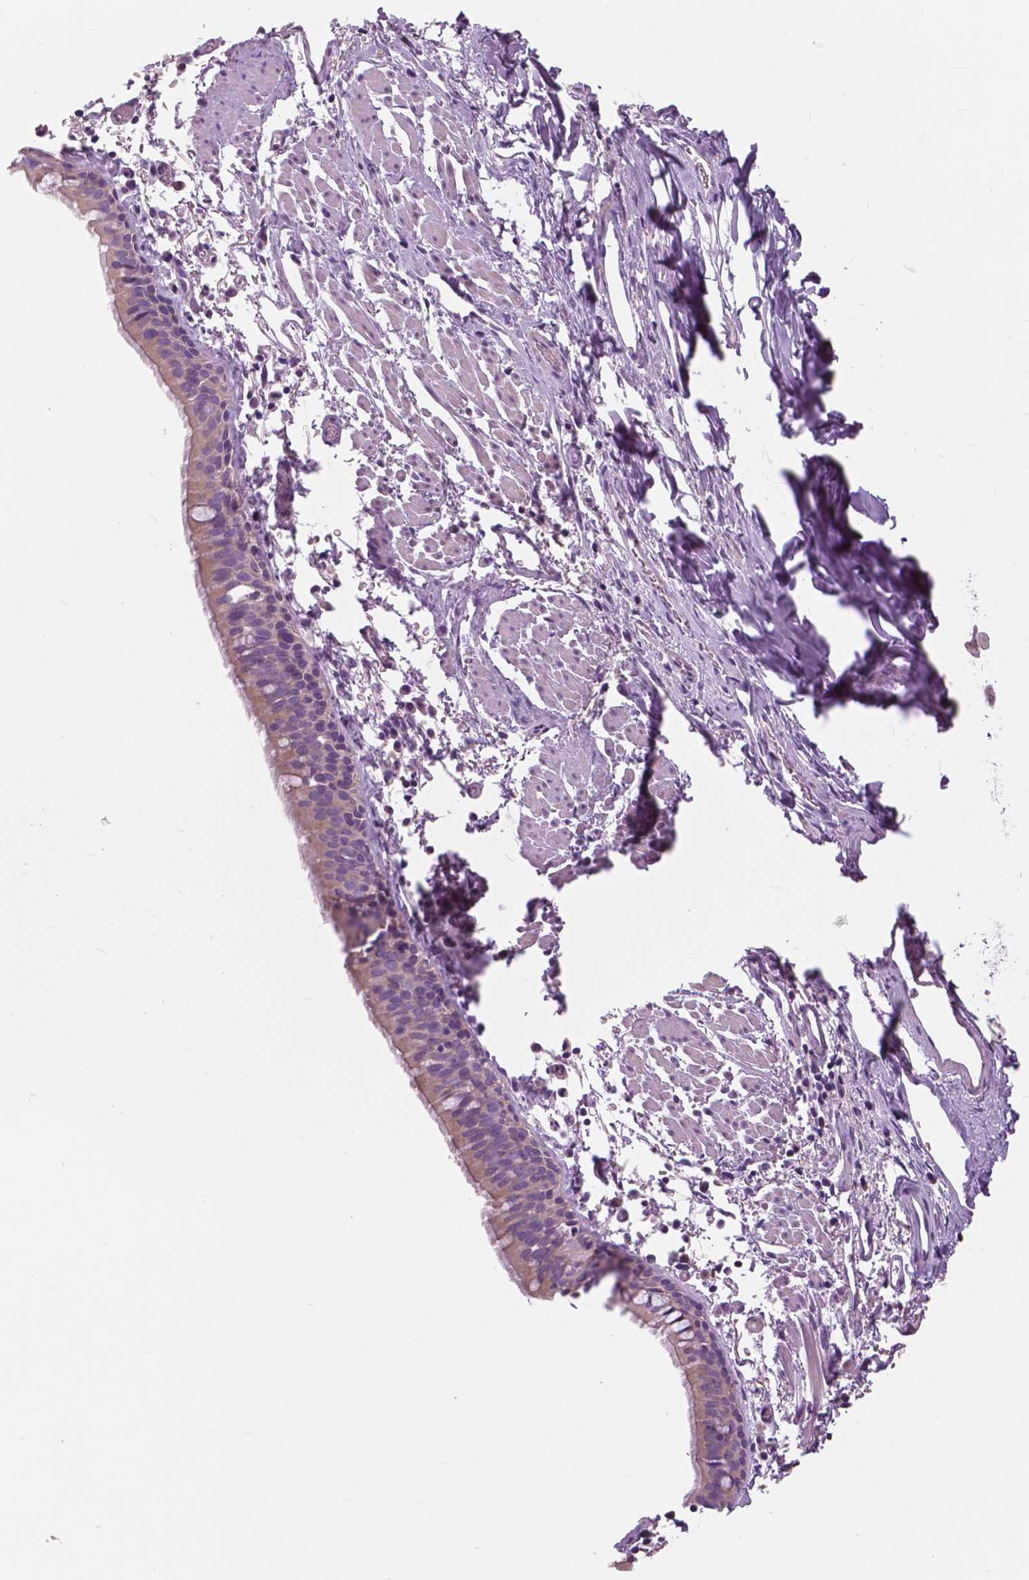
{"staining": {"intensity": "weak", "quantity": "25%-75%", "location": "cytoplasmic/membranous"}, "tissue": "bronchus", "cell_type": "Respiratory epithelial cells", "image_type": "normal", "snomed": [{"axis": "morphology", "description": "Normal tissue, NOS"}, {"axis": "morphology", "description": "Adenocarcinoma, NOS"}, {"axis": "topography", "description": "Bronchus"}], "caption": "Bronchus stained with DAB immunohistochemistry (IHC) demonstrates low levels of weak cytoplasmic/membranous positivity in approximately 25%-75% of respiratory epithelial cells.", "gene": "SERPINI1", "patient": {"sex": "male", "age": 68}}